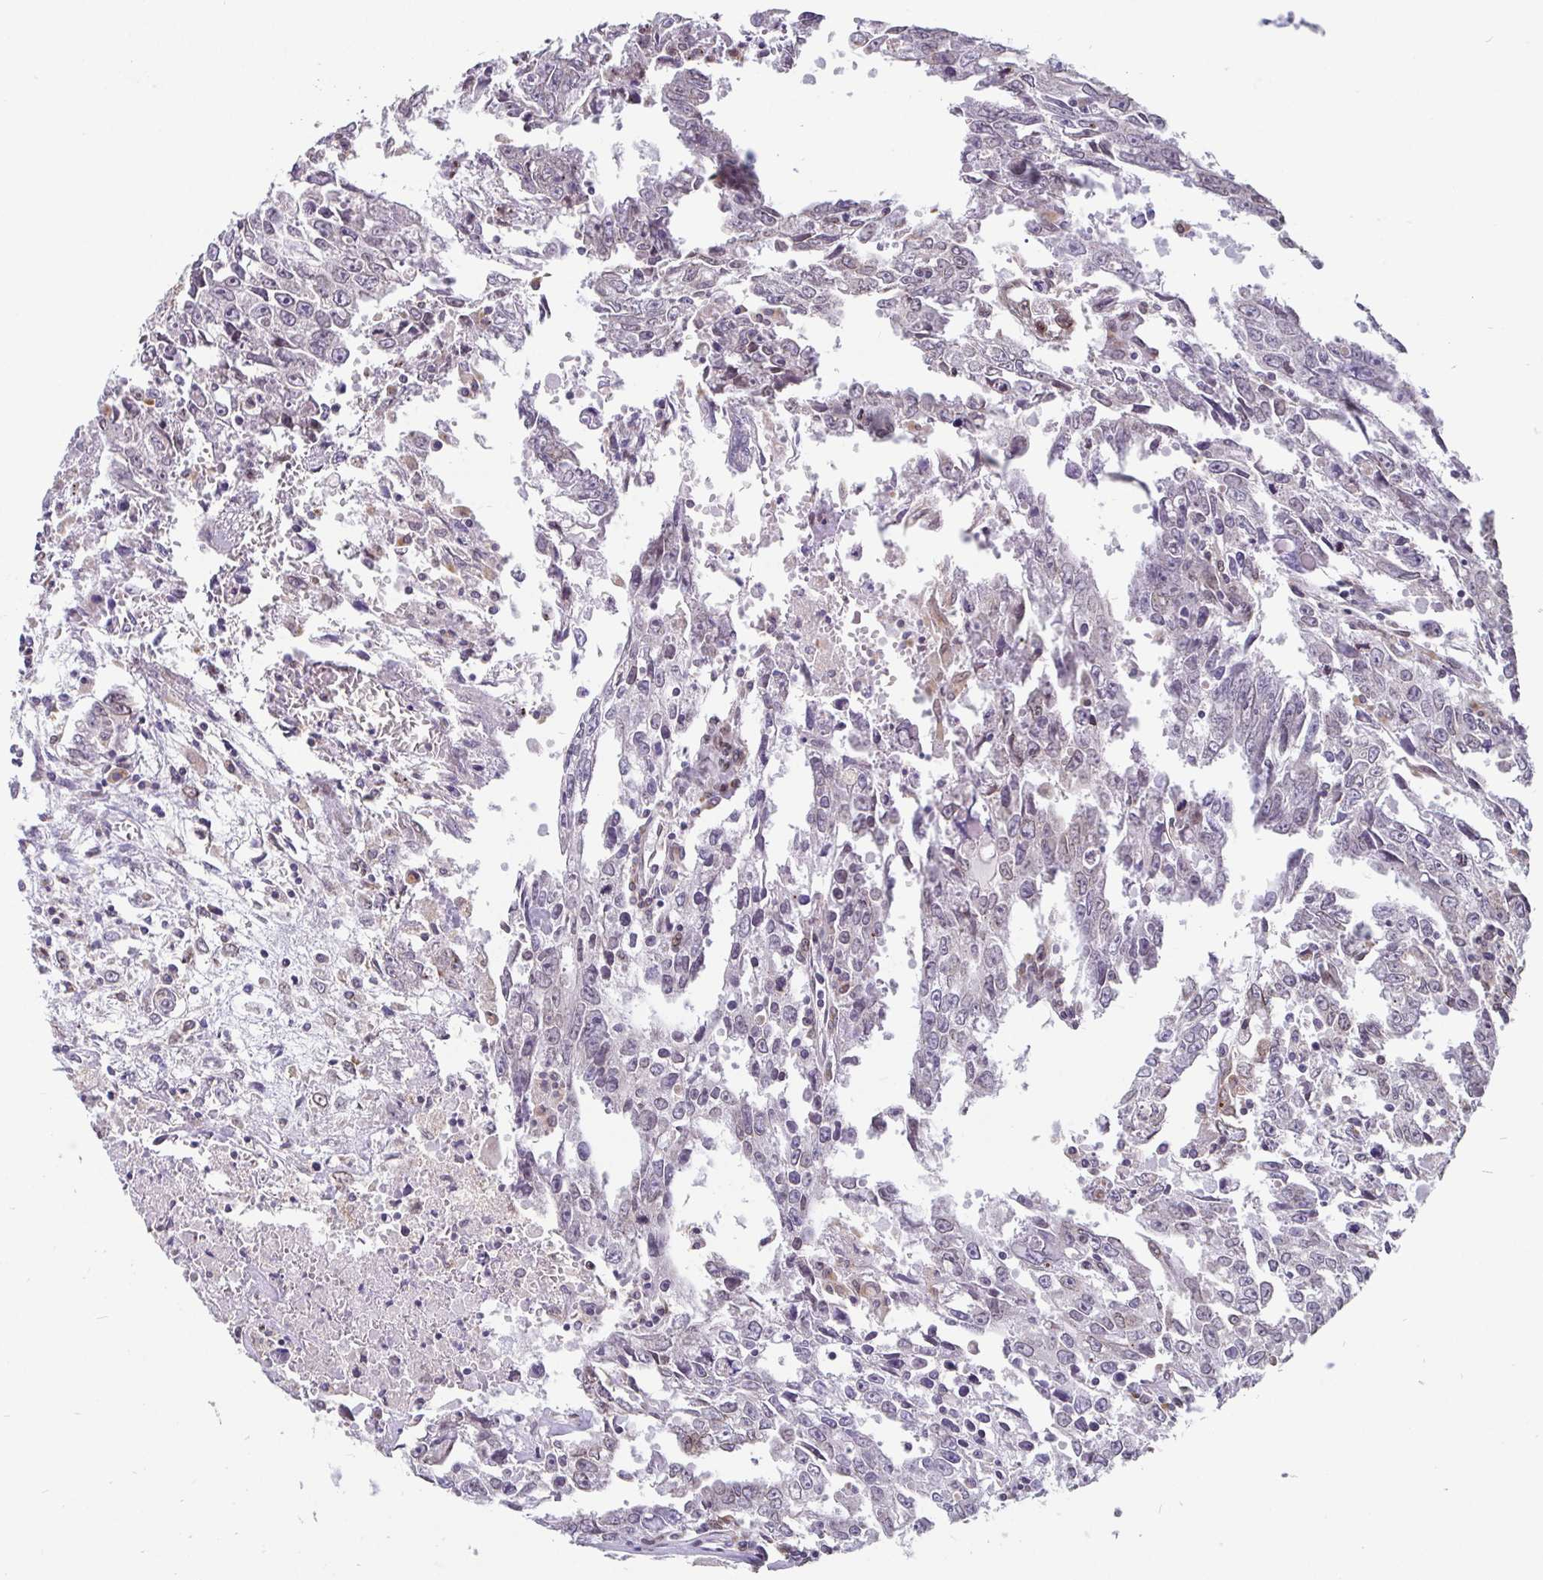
{"staining": {"intensity": "weak", "quantity": "<25%", "location": "cytoplasmic/membranous,nuclear"}, "tissue": "testis cancer", "cell_type": "Tumor cells", "image_type": "cancer", "snomed": [{"axis": "morphology", "description": "Carcinoma, Embryonal, NOS"}, {"axis": "topography", "description": "Testis"}], "caption": "Human embryonal carcinoma (testis) stained for a protein using immunohistochemistry (IHC) displays no positivity in tumor cells.", "gene": "EMD", "patient": {"sex": "male", "age": 22}}